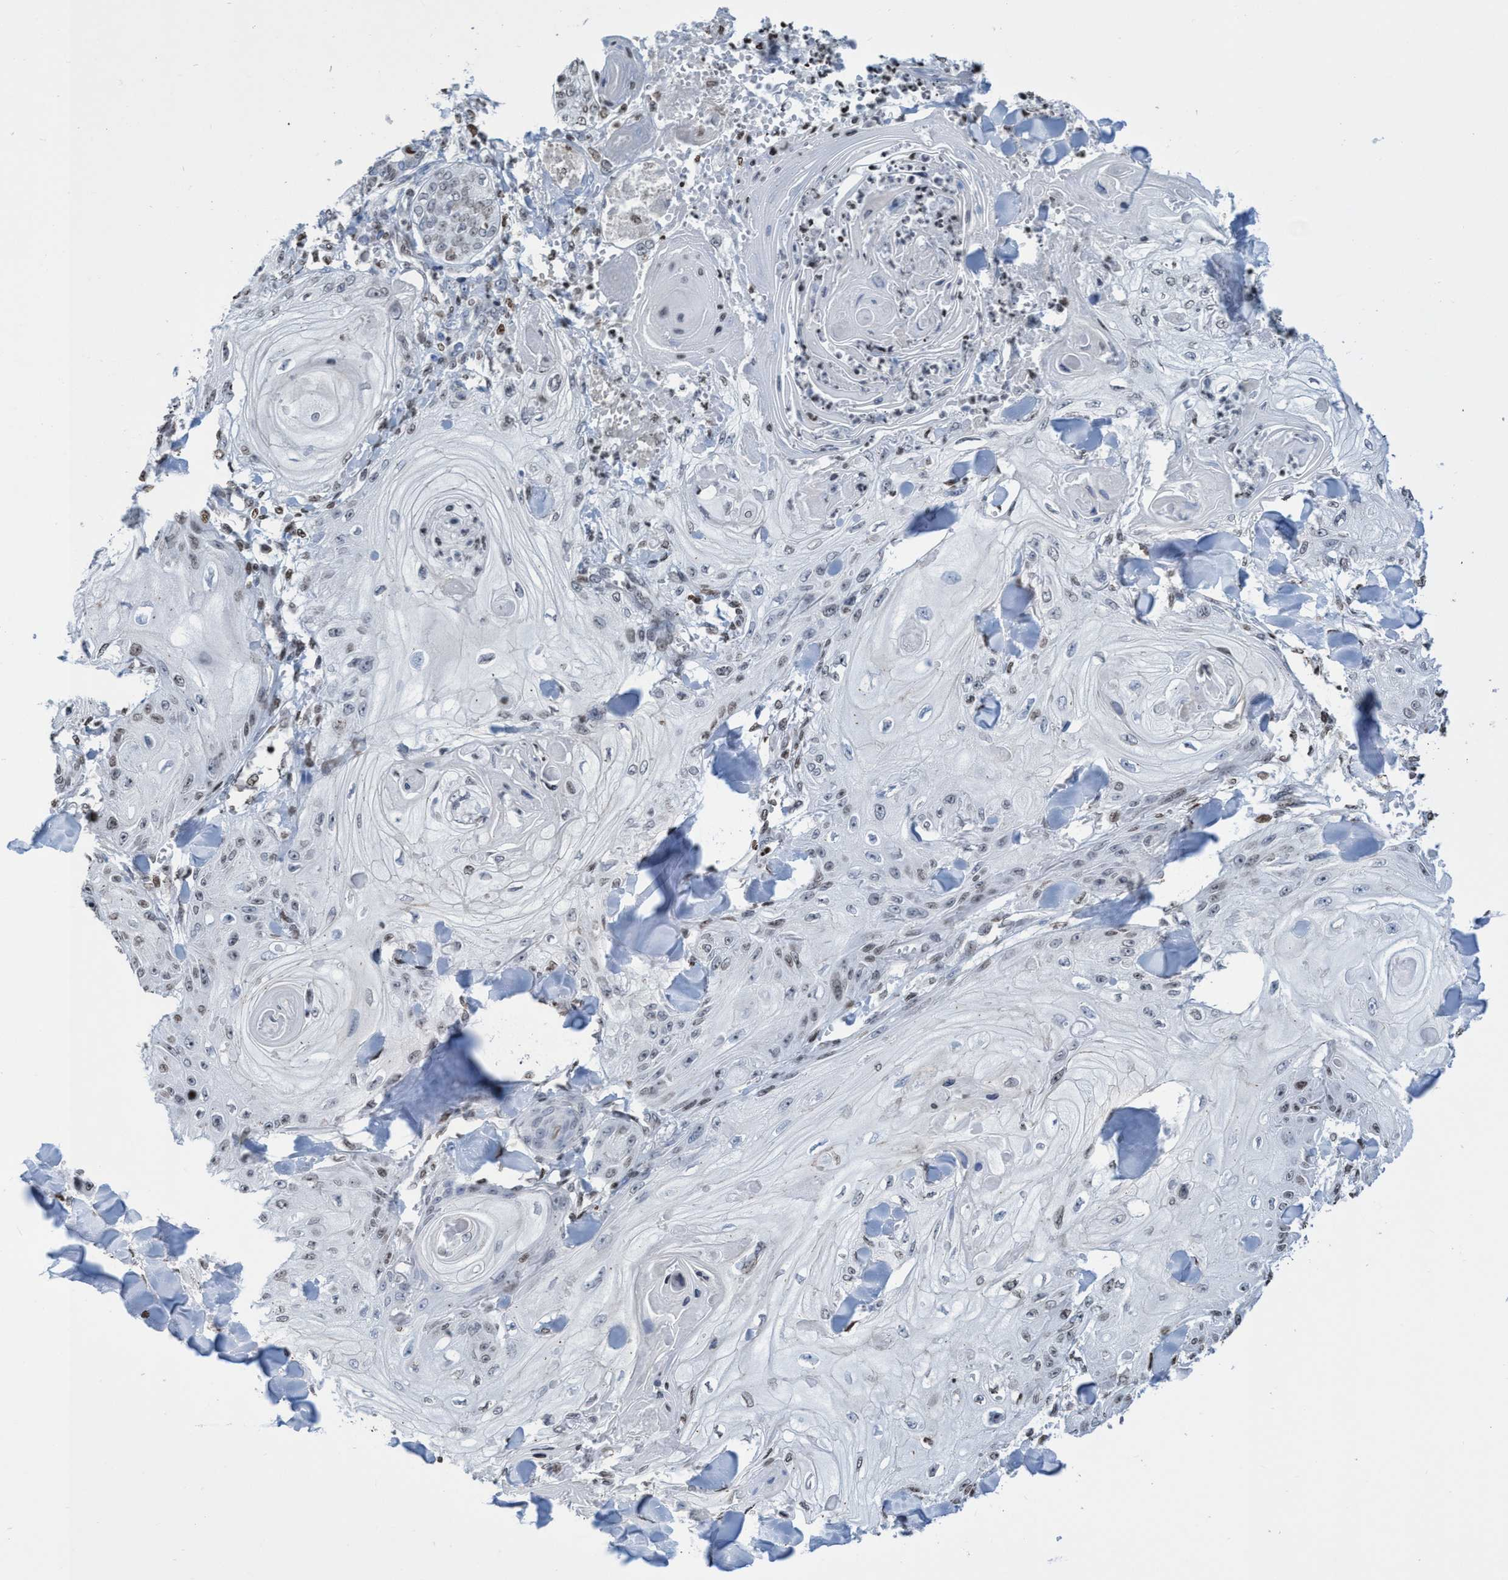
{"staining": {"intensity": "weak", "quantity": "25%-75%", "location": "nuclear"}, "tissue": "skin cancer", "cell_type": "Tumor cells", "image_type": "cancer", "snomed": [{"axis": "morphology", "description": "Squamous cell carcinoma, NOS"}, {"axis": "topography", "description": "Skin"}], "caption": "A histopathology image of human skin cancer (squamous cell carcinoma) stained for a protein displays weak nuclear brown staining in tumor cells. The staining was performed using DAB to visualize the protein expression in brown, while the nuclei were stained in blue with hematoxylin (Magnification: 20x).", "gene": "CBX2", "patient": {"sex": "male", "age": 74}}